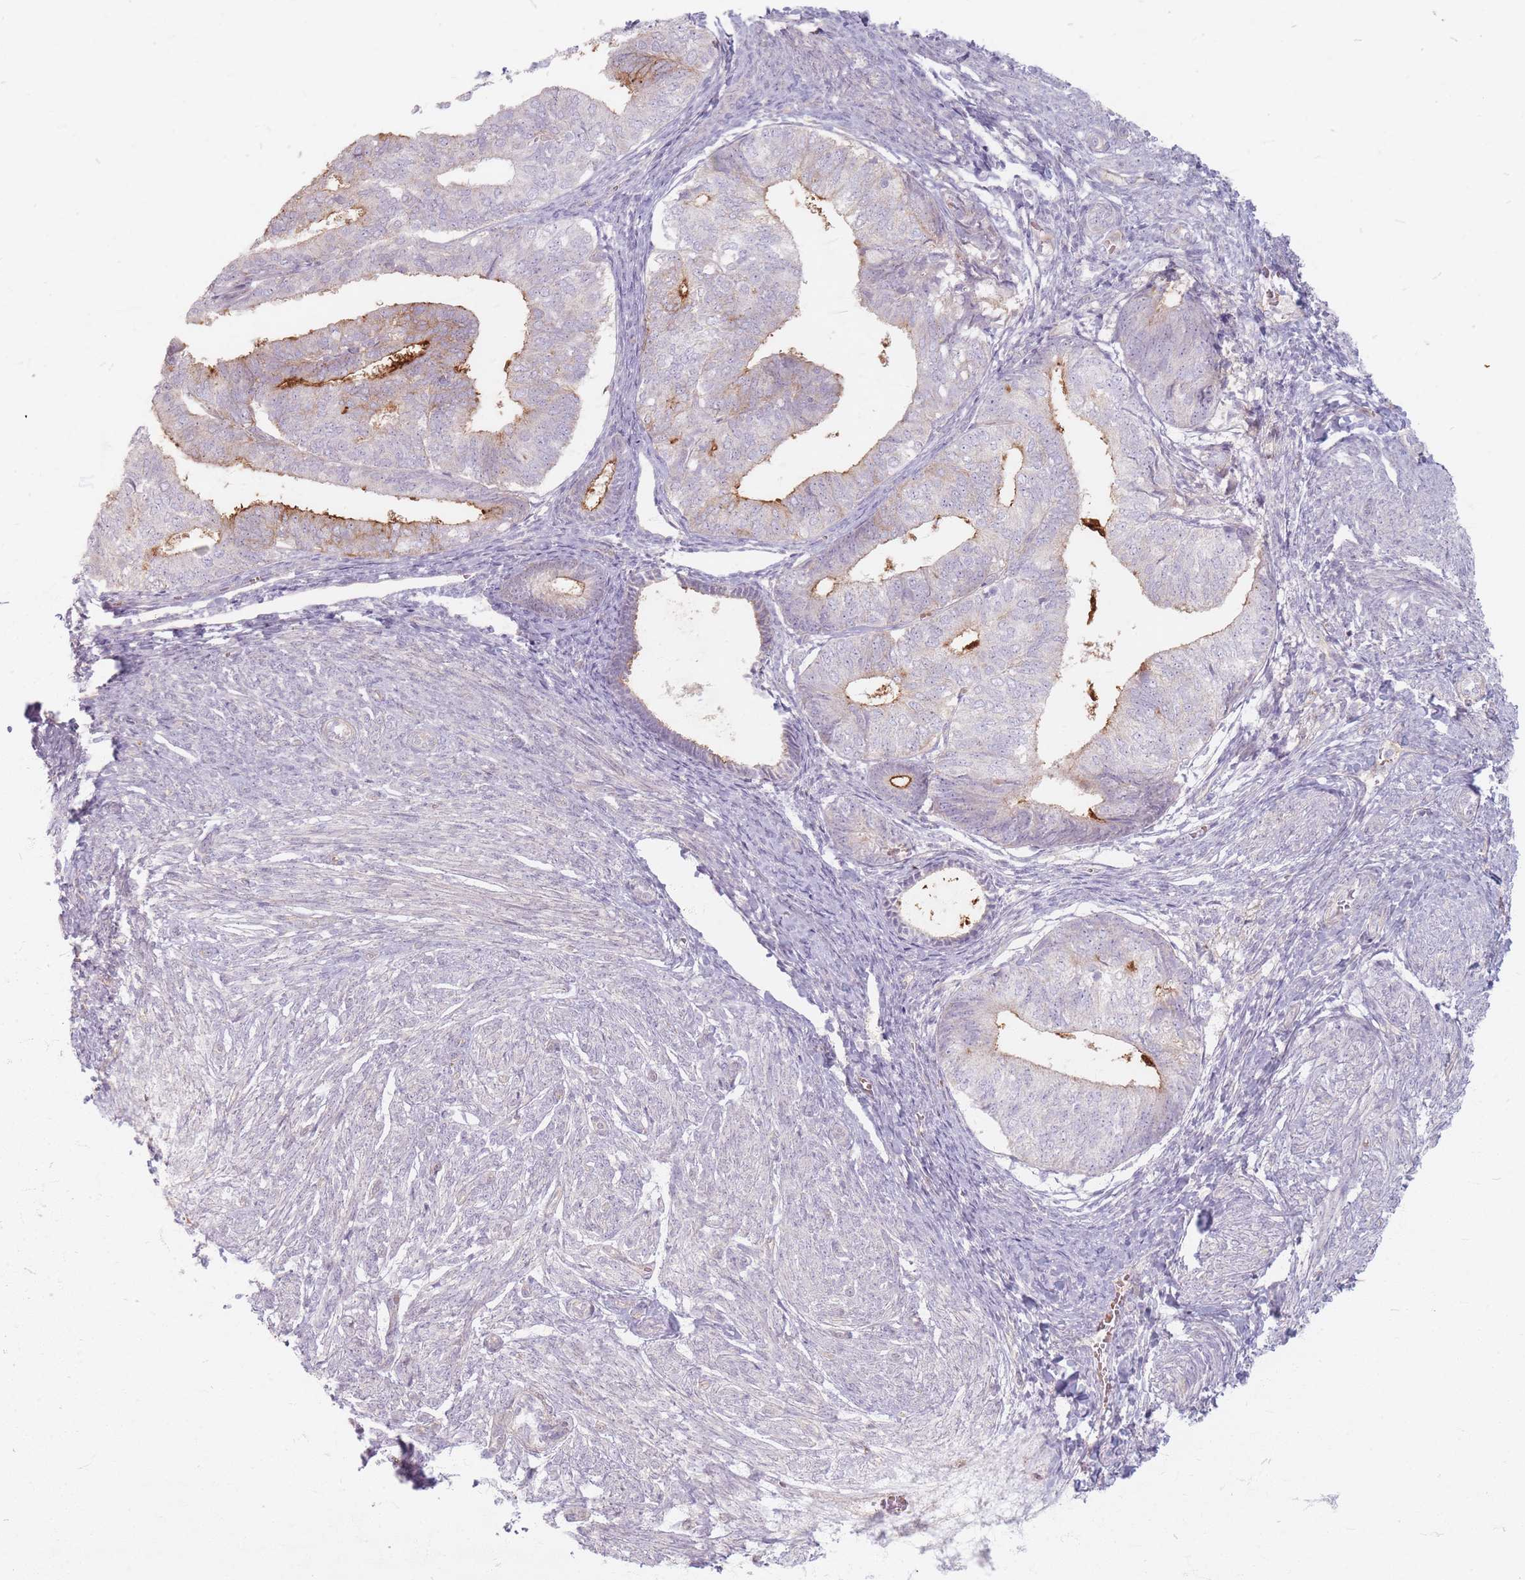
{"staining": {"intensity": "moderate", "quantity": "<25%", "location": "cytoplasmic/membranous"}, "tissue": "endometrial cancer", "cell_type": "Tumor cells", "image_type": "cancer", "snomed": [{"axis": "morphology", "description": "Adenocarcinoma, NOS"}, {"axis": "topography", "description": "Endometrium"}], "caption": "Endometrial adenocarcinoma stained with a brown dye displays moderate cytoplasmic/membranous positive positivity in approximately <25% of tumor cells.", "gene": "CHCHD7", "patient": {"sex": "female", "age": 87}}